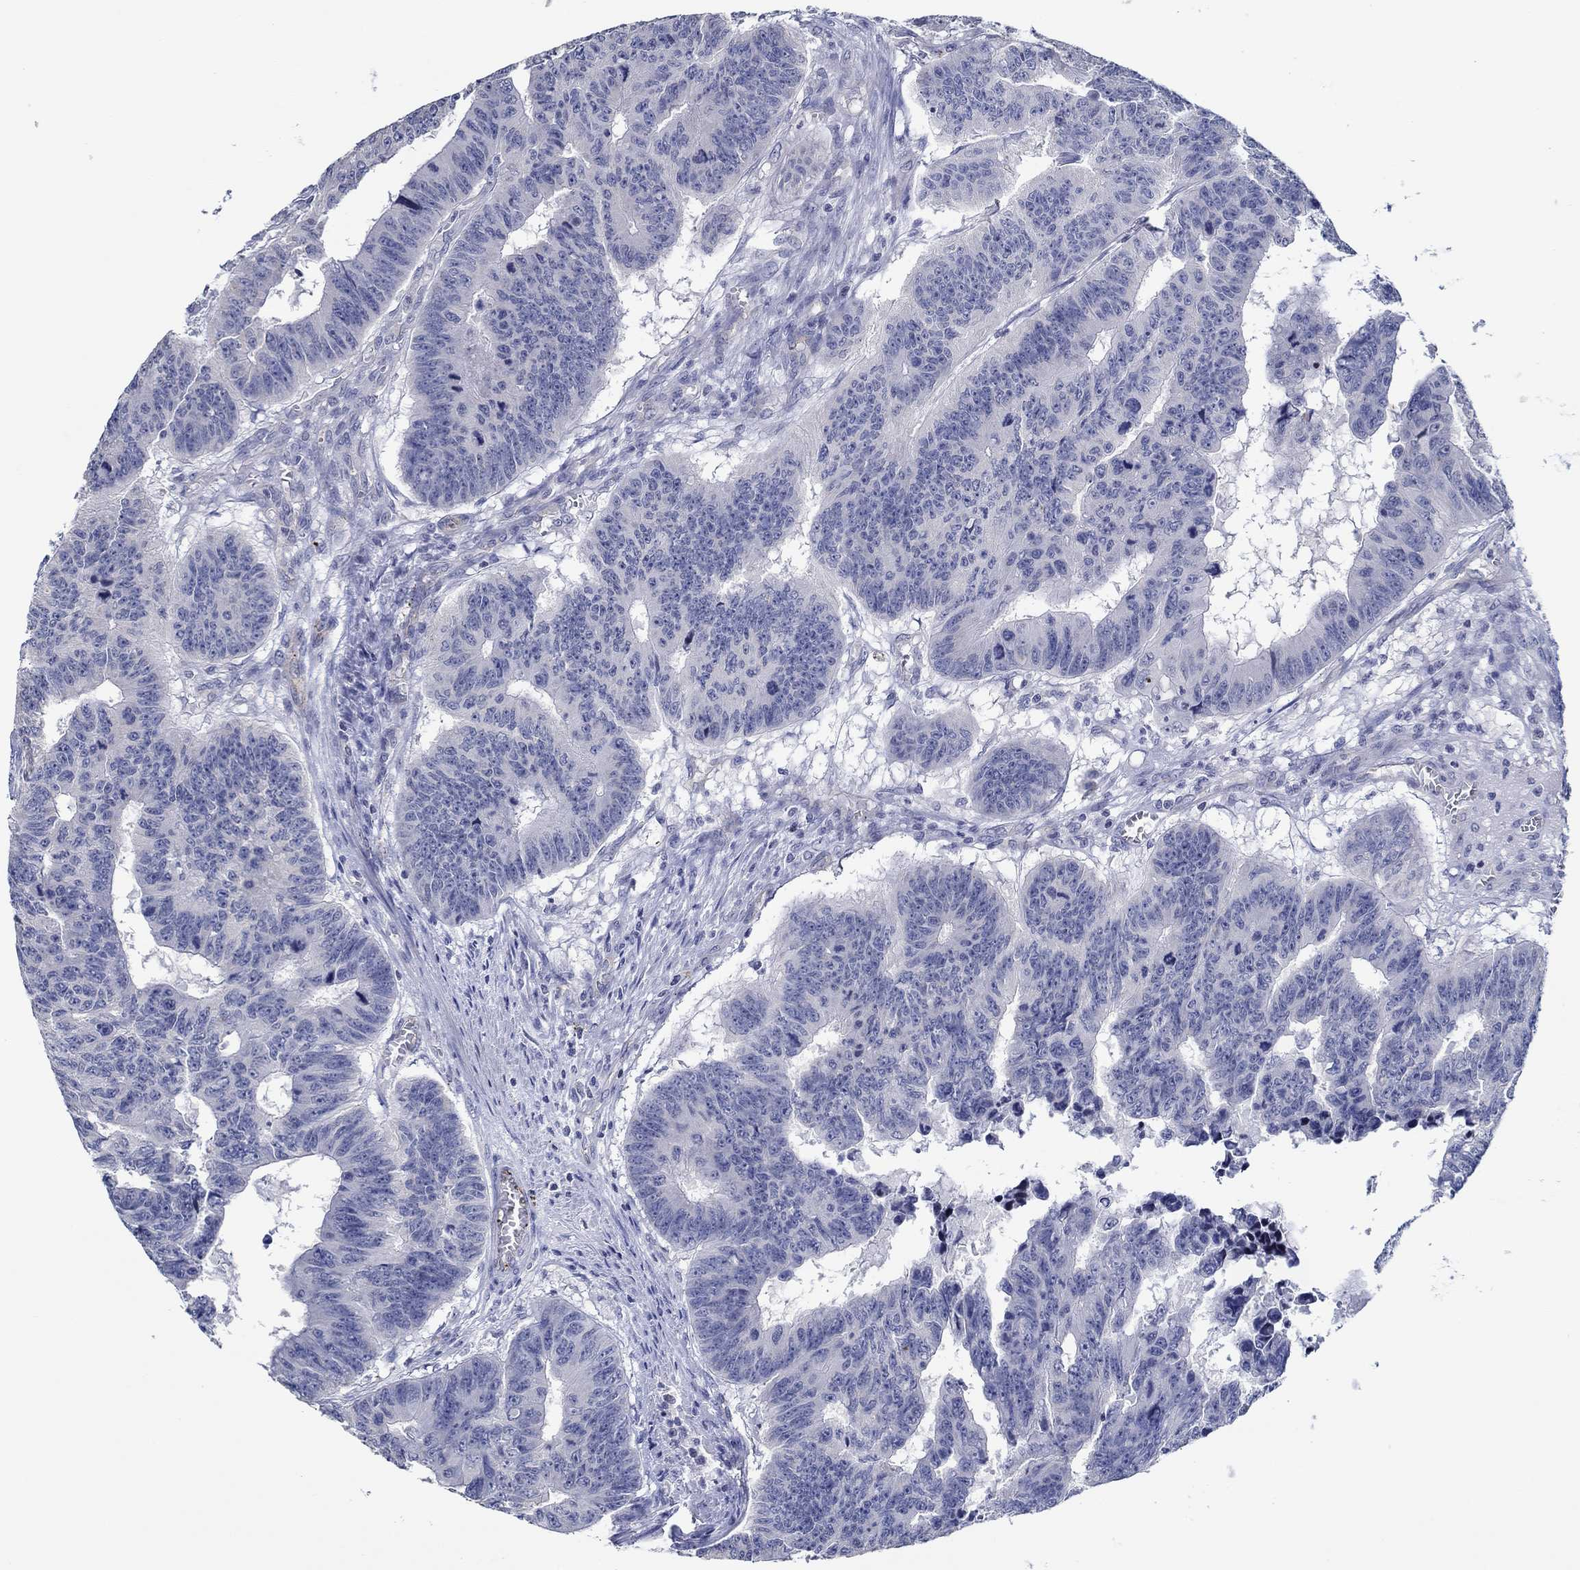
{"staining": {"intensity": "negative", "quantity": "none", "location": "none"}, "tissue": "colorectal cancer", "cell_type": "Tumor cells", "image_type": "cancer", "snomed": [{"axis": "morphology", "description": "Adenocarcinoma, NOS"}, {"axis": "topography", "description": "Appendix"}, {"axis": "topography", "description": "Colon"}, {"axis": "topography", "description": "Cecum"}, {"axis": "topography", "description": "Colon asc"}], "caption": "Immunohistochemistry of human colorectal cancer (adenocarcinoma) reveals no positivity in tumor cells. (DAB IHC with hematoxylin counter stain).", "gene": "GJA5", "patient": {"sex": "female", "age": 85}}